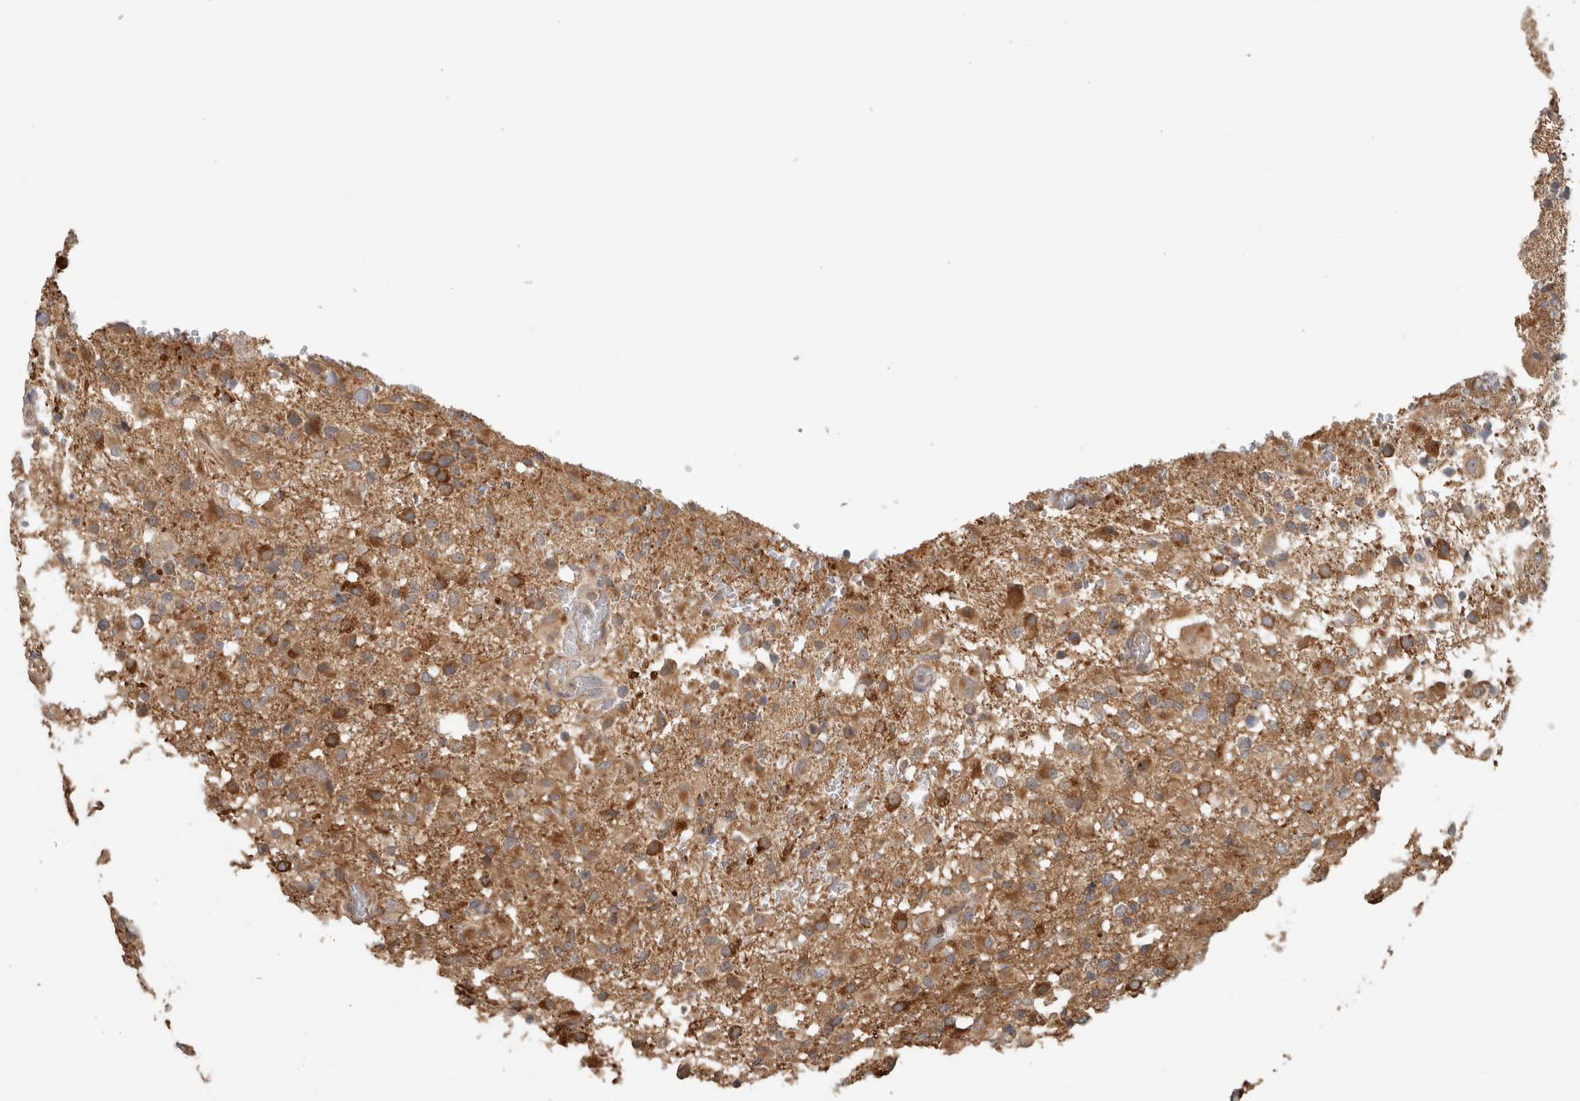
{"staining": {"intensity": "moderate", "quantity": ">75%", "location": "cytoplasmic/membranous"}, "tissue": "glioma", "cell_type": "Tumor cells", "image_type": "cancer", "snomed": [{"axis": "morphology", "description": "Glioma, malignant, High grade"}, {"axis": "topography", "description": "Brain"}], "caption": "IHC image of neoplastic tissue: human glioma stained using IHC demonstrates medium levels of moderate protein expression localized specifically in the cytoplasmic/membranous of tumor cells, appearing as a cytoplasmic/membranous brown color.", "gene": "SIPA1L2", "patient": {"sex": "female", "age": 57}}